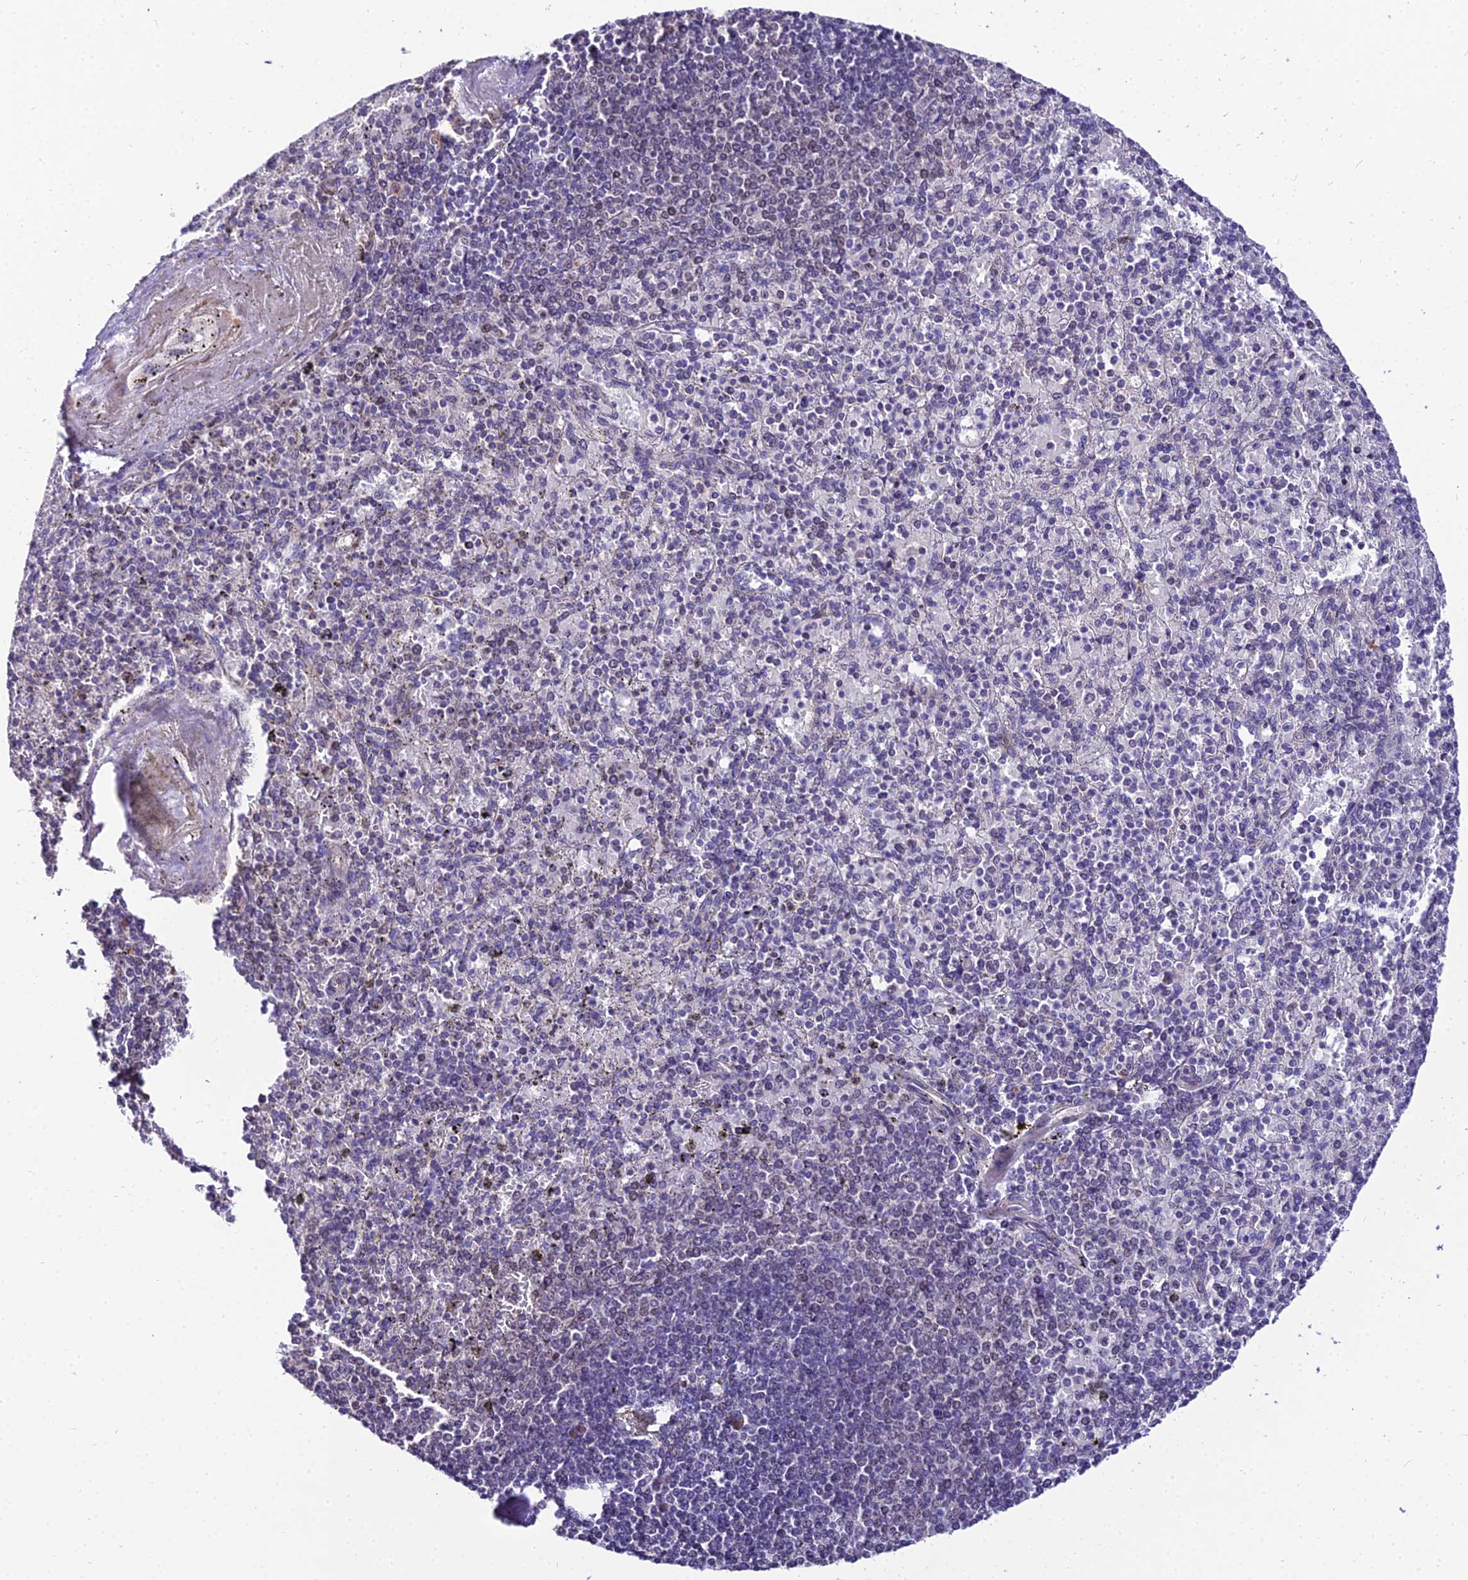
{"staining": {"intensity": "negative", "quantity": "none", "location": "none"}, "tissue": "spleen", "cell_type": "Cells in red pulp", "image_type": "normal", "snomed": [{"axis": "morphology", "description": "Normal tissue, NOS"}, {"axis": "topography", "description": "Spleen"}], "caption": "Cells in red pulp show no significant protein expression in unremarkable spleen. (DAB (3,3'-diaminobenzidine) immunohistochemistry (IHC), high magnification).", "gene": "SHQ1", "patient": {"sex": "male", "age": 82}}